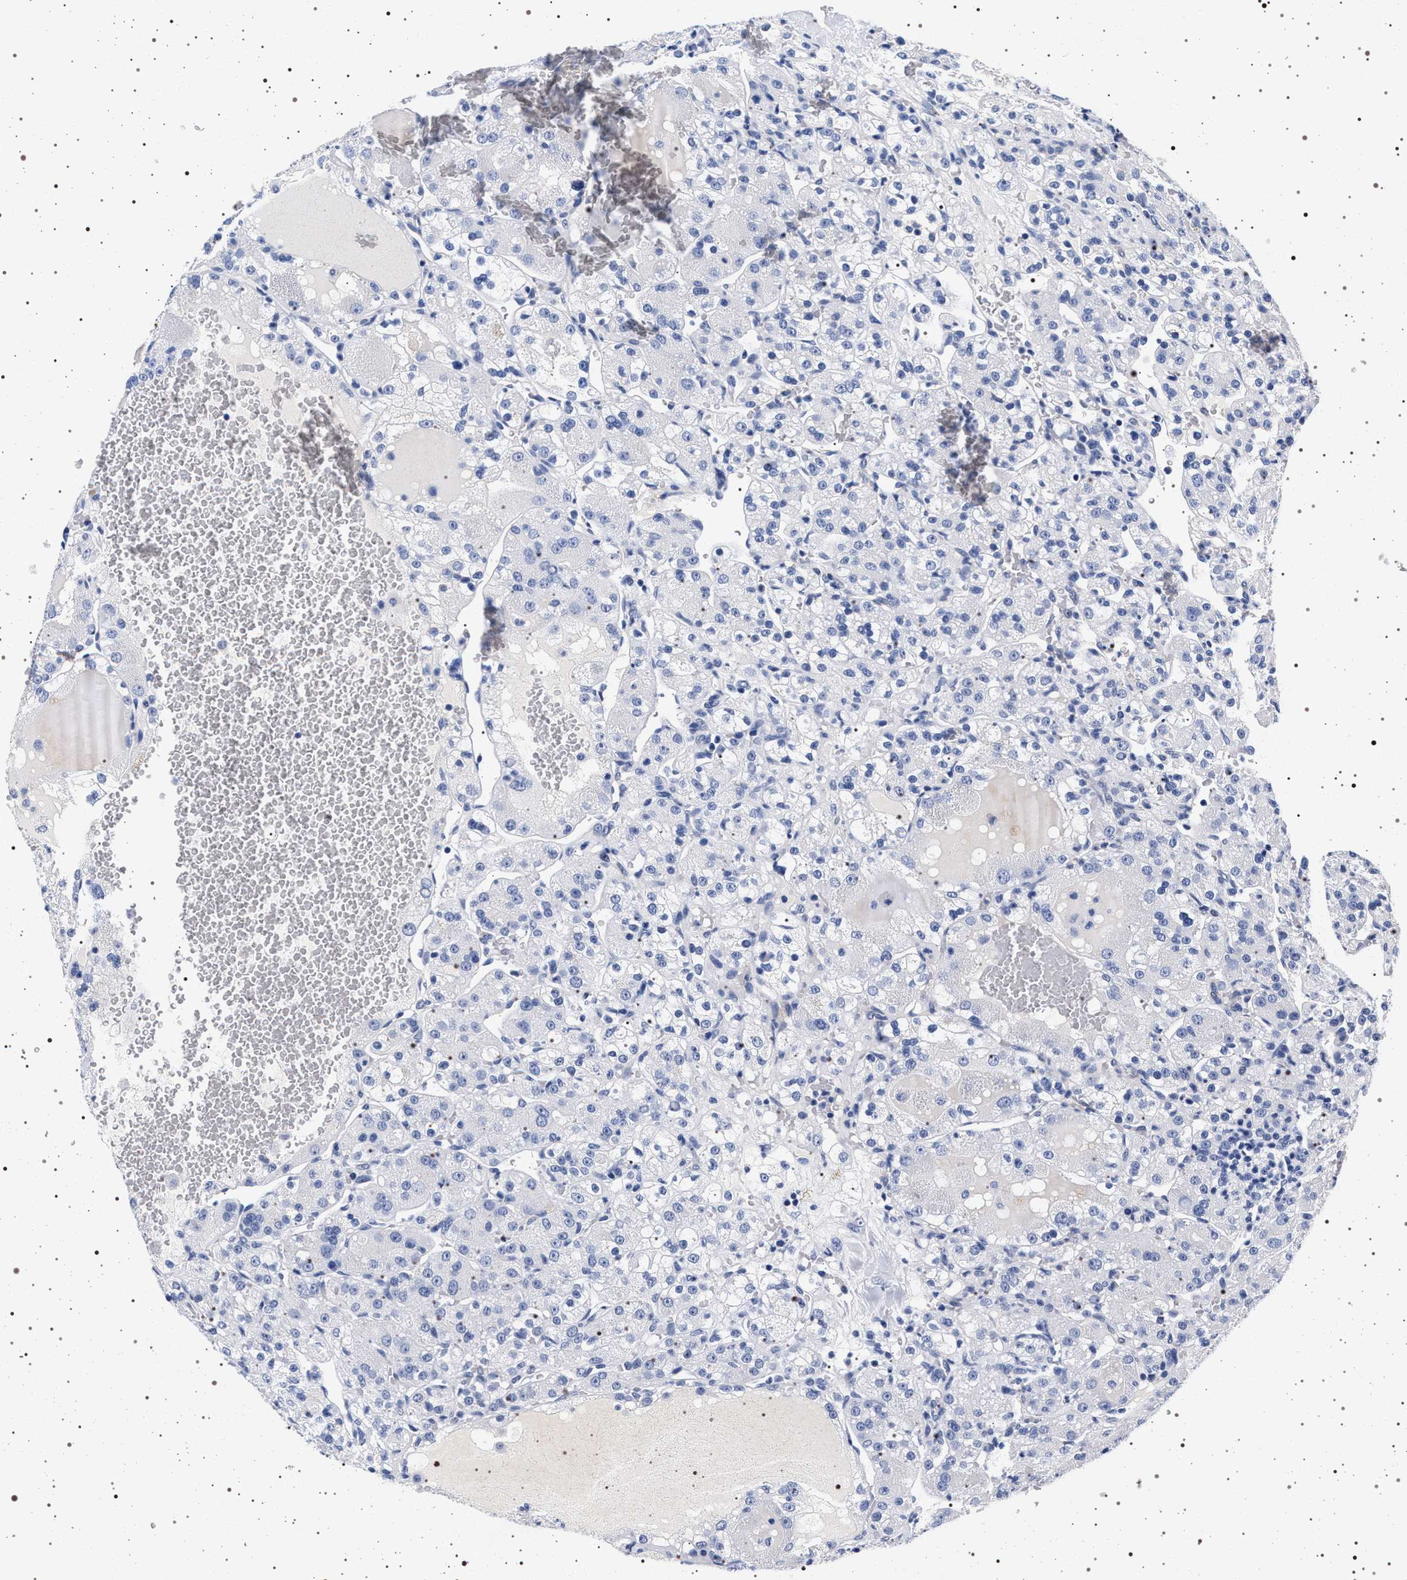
{"staining": {"intensity": "negative", "quantity": "none", "location": "none"}, "tissue": "renal cancer", "cell_type": "Tumor cells", "image_type": "cancer", "snomed": [{"axis": "morphology", "description": "Normal tissue, NOS"}, {"axis": "morphology", "description": "Adenocarcinoma, NOS"}, {"axis": "topography", "description": "Kidney"}], "caption": "A high-resolution image shows immunohistochemistry staining of renal cancer (adenocarcinoma), which shows no significant staining in tumor cells. (Stains: DAB (3,3'-diaminobenzidine) immunohistochemistry with hematoxylin counter stain, Microscopy: brightfield microscopy at high magnification).", "gene": "MAPK10", "patient": {"sex": "male", "age": 61}}